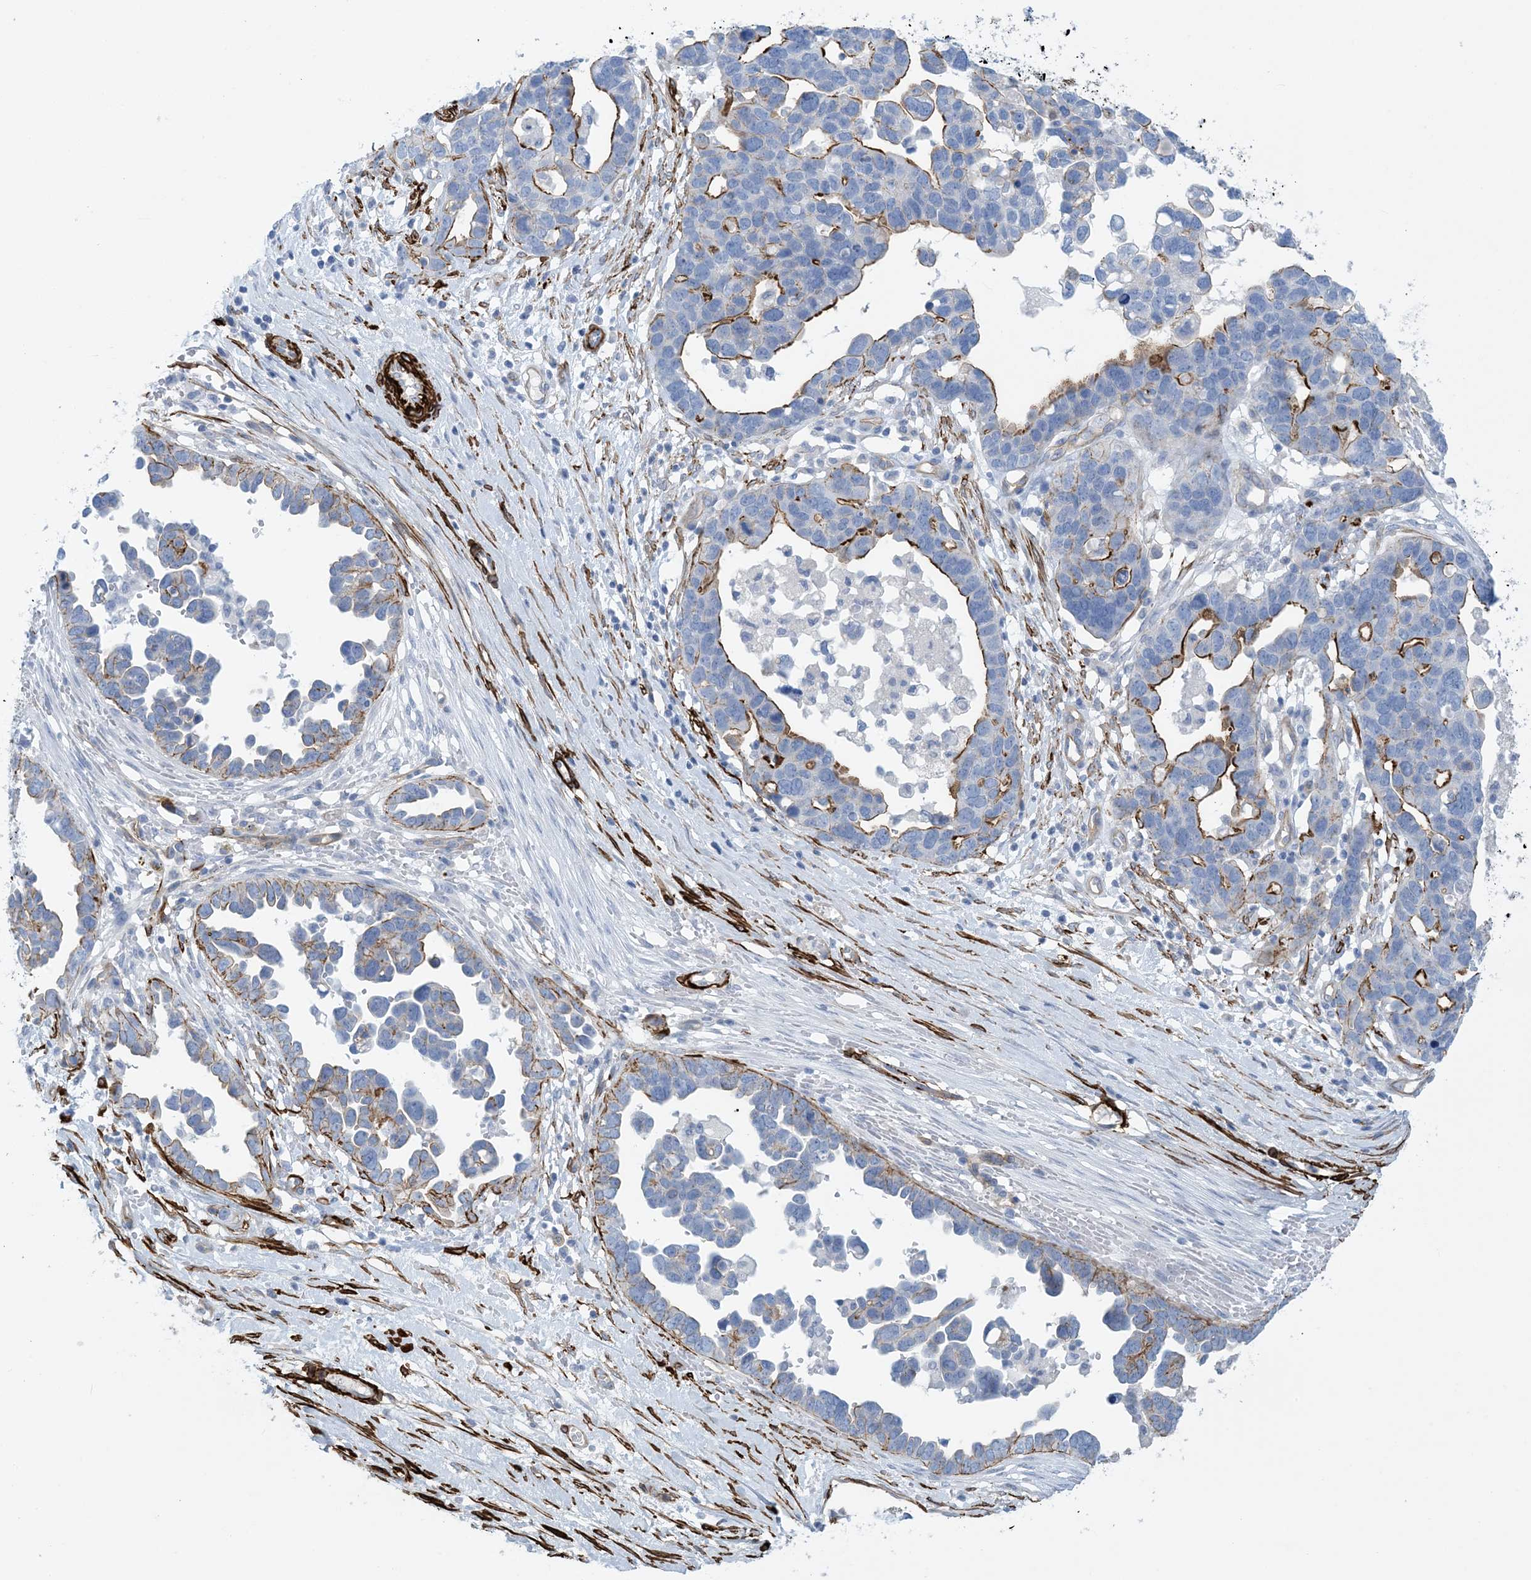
{"staining": {"intensity": "moderate", "quantity": "25%-75%", "location": "cytoplasmic/membranous"}, "tissue": "ovarian cancer", "cell_type": "Tumor cells", "image_type": "cancer", "snomed": [{"axis": "morphology", "description": "Cystadenocarcinoma, serous, NOS"}, {"axis": "topography", "description": "Ovary"}], "caption": "IHC of serous cystadenocarcinoma (ovarian) demonstrates medium levels of moderate cytoplasmic/membranous positivity in about 25%-75% of tumor cells. The staining is performed using DAB brown chromogen to label protein expression. The nuclei are counter-stained blue using hematoxylin.", "gene": "SHANK1", "patient": {"sex": "female", "age": 54}}